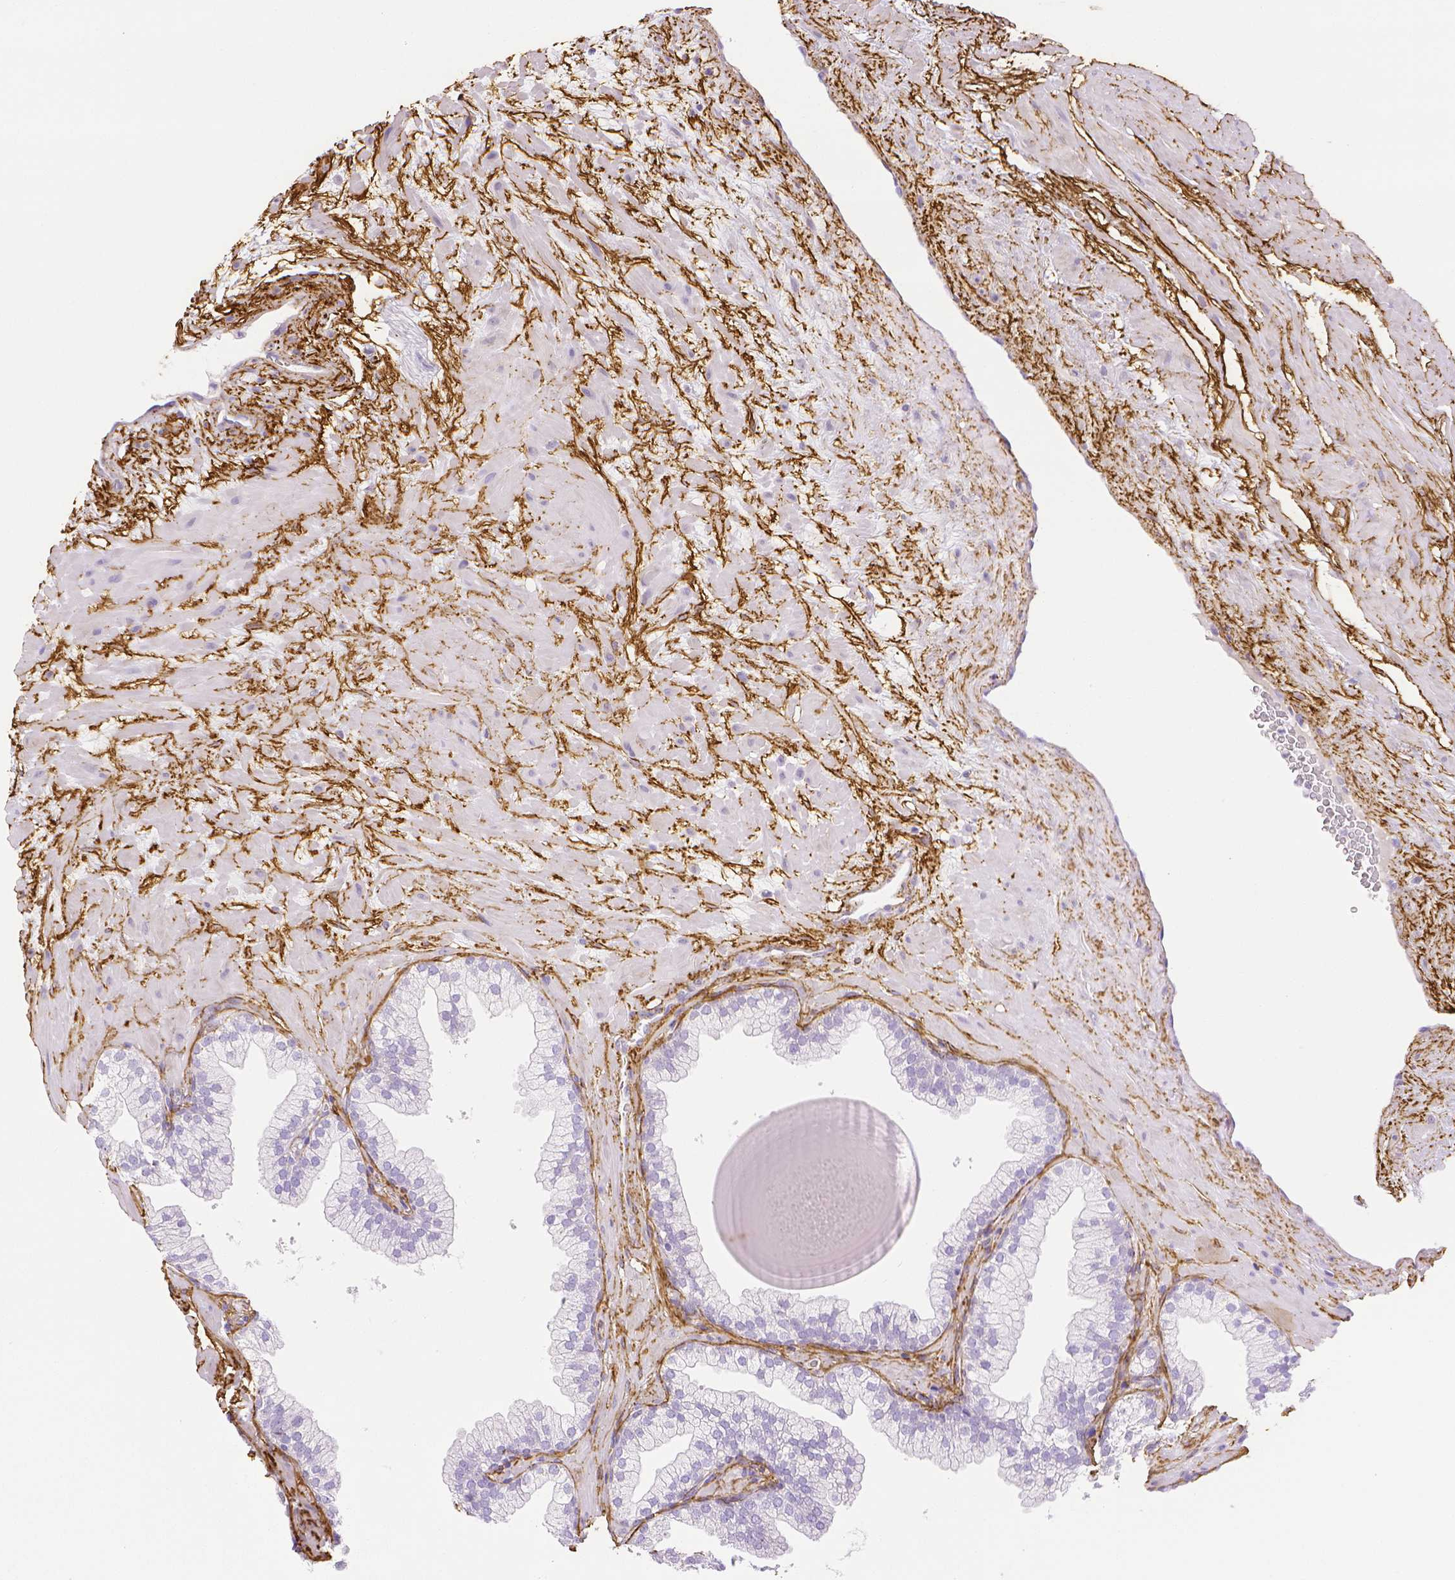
{"staining": {"intensity": "negative", "quantity": "none", "location": "none"}, "tissue": "prostate", "cell_type": "Glandular cells", "image_type": "normal", "snomed": [{"axis": "morphology", "description": "Normal tissue, NOS"}, {"axis": "topography", "description": "Prostate"}, {"axis": "topography", "description": "Peripheral nerve tissue"}], "caption": "DAB immunohistochemical staining of normal prostate displays no significant positivity in glandular cells.", "gene": "FBN1", "patient": {"sex": "male", "age": 61}}